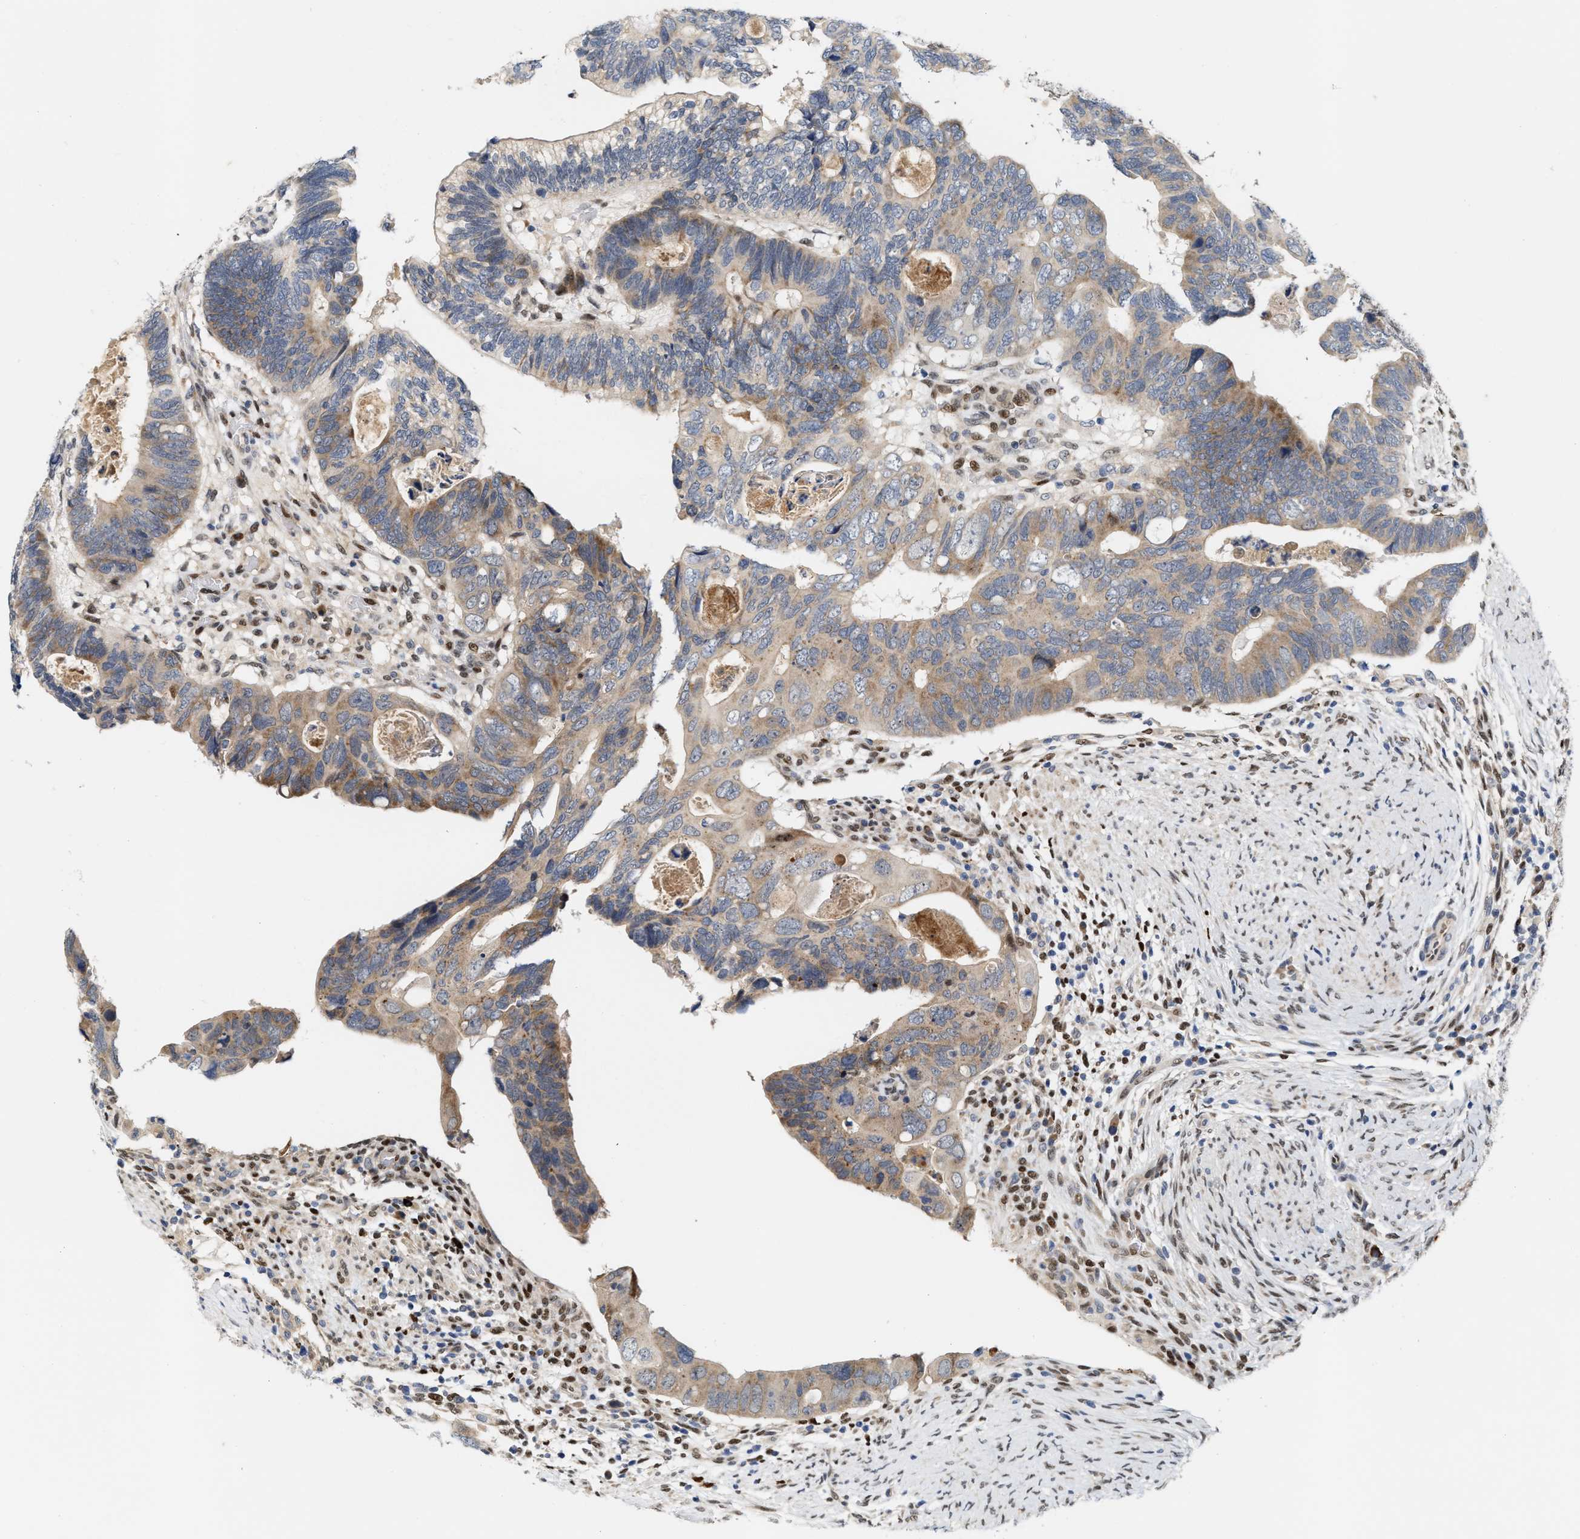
{"staining": {"intensity": "moderate", "quantity": "25%-75%", "location": "cytoplasmic/membranous"}, "tissue": "colorectal cancer", "cell_type": "Tumor cells", "image_type": "cancer", "snomed": [{"axis": "morphology", "description": "Adenocarcinoma, NOS"}, {"axis": "topography", "description": "Rectum"}], "caption": "An IHC micrograph of neoplastic tissue is shown. Protein staining in brown shows moderate cytoplasmic/membranous positivity in colorectal cancer (adenocarcinoma) within tumor cells.", "gene": "TCF4", "patient": {"sex": "male", "age": 53}}